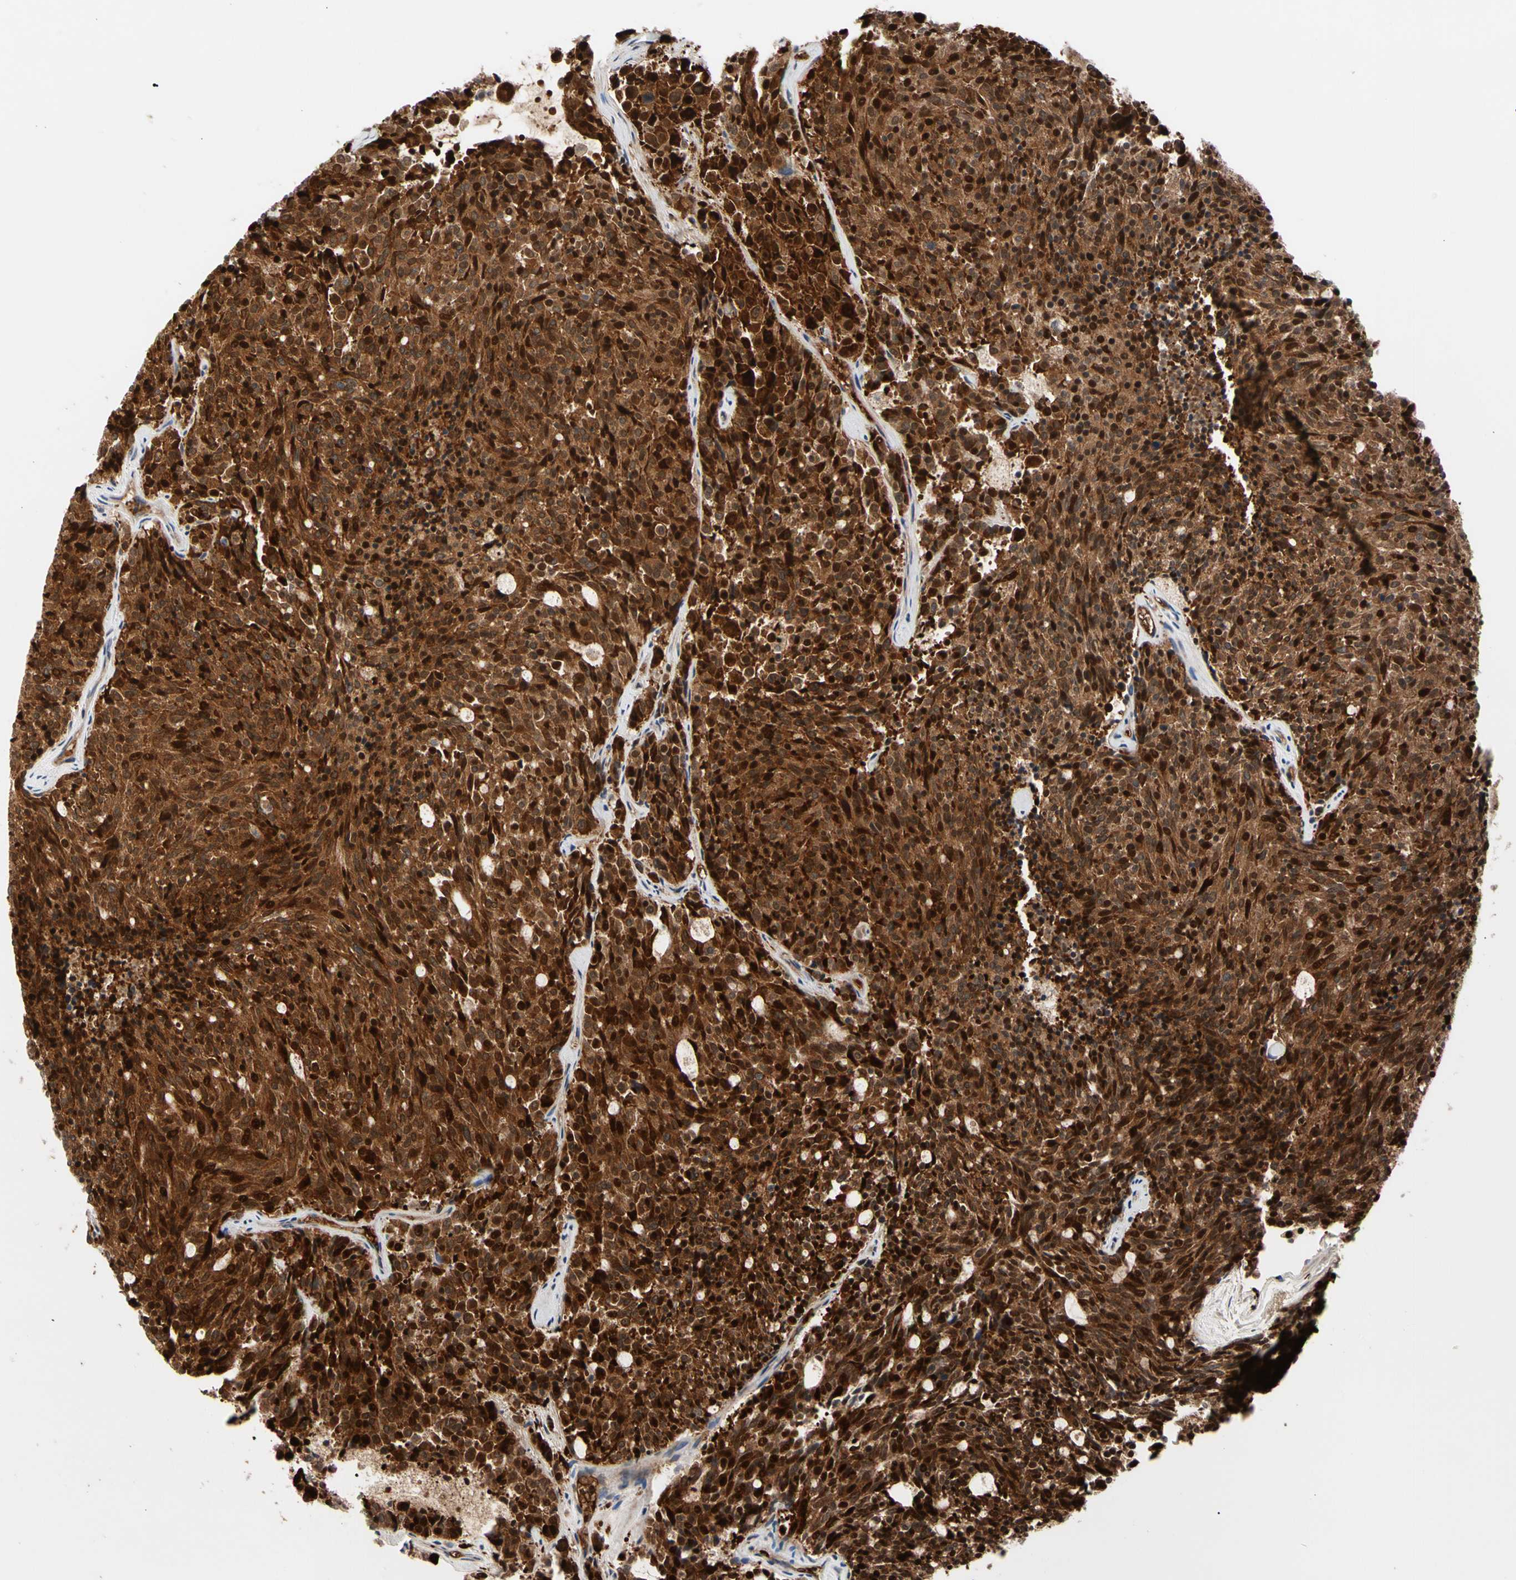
{"staining": {"intensity": "strong", "quantity": ">75%", "location": "cytoplasmic/membranous,nuclear"}, "tissue": "carcinoid", "cell_type": "Tumor cells", "image_type": "cancer", "snomed": [{"axis": "morphology", "description": "Carcinoid, malignant, NOS"}, {"axis": "topography", "description": "Pancreas"}], "caption": "This photomicrograph exhibits IHC staining of carcinoid, with high strong cytoplasmic/membranous and nuclear expression in about >75% of tumor cells.", "gene": "HMGCR", "patient": {"sex": "female", "age": 54}}